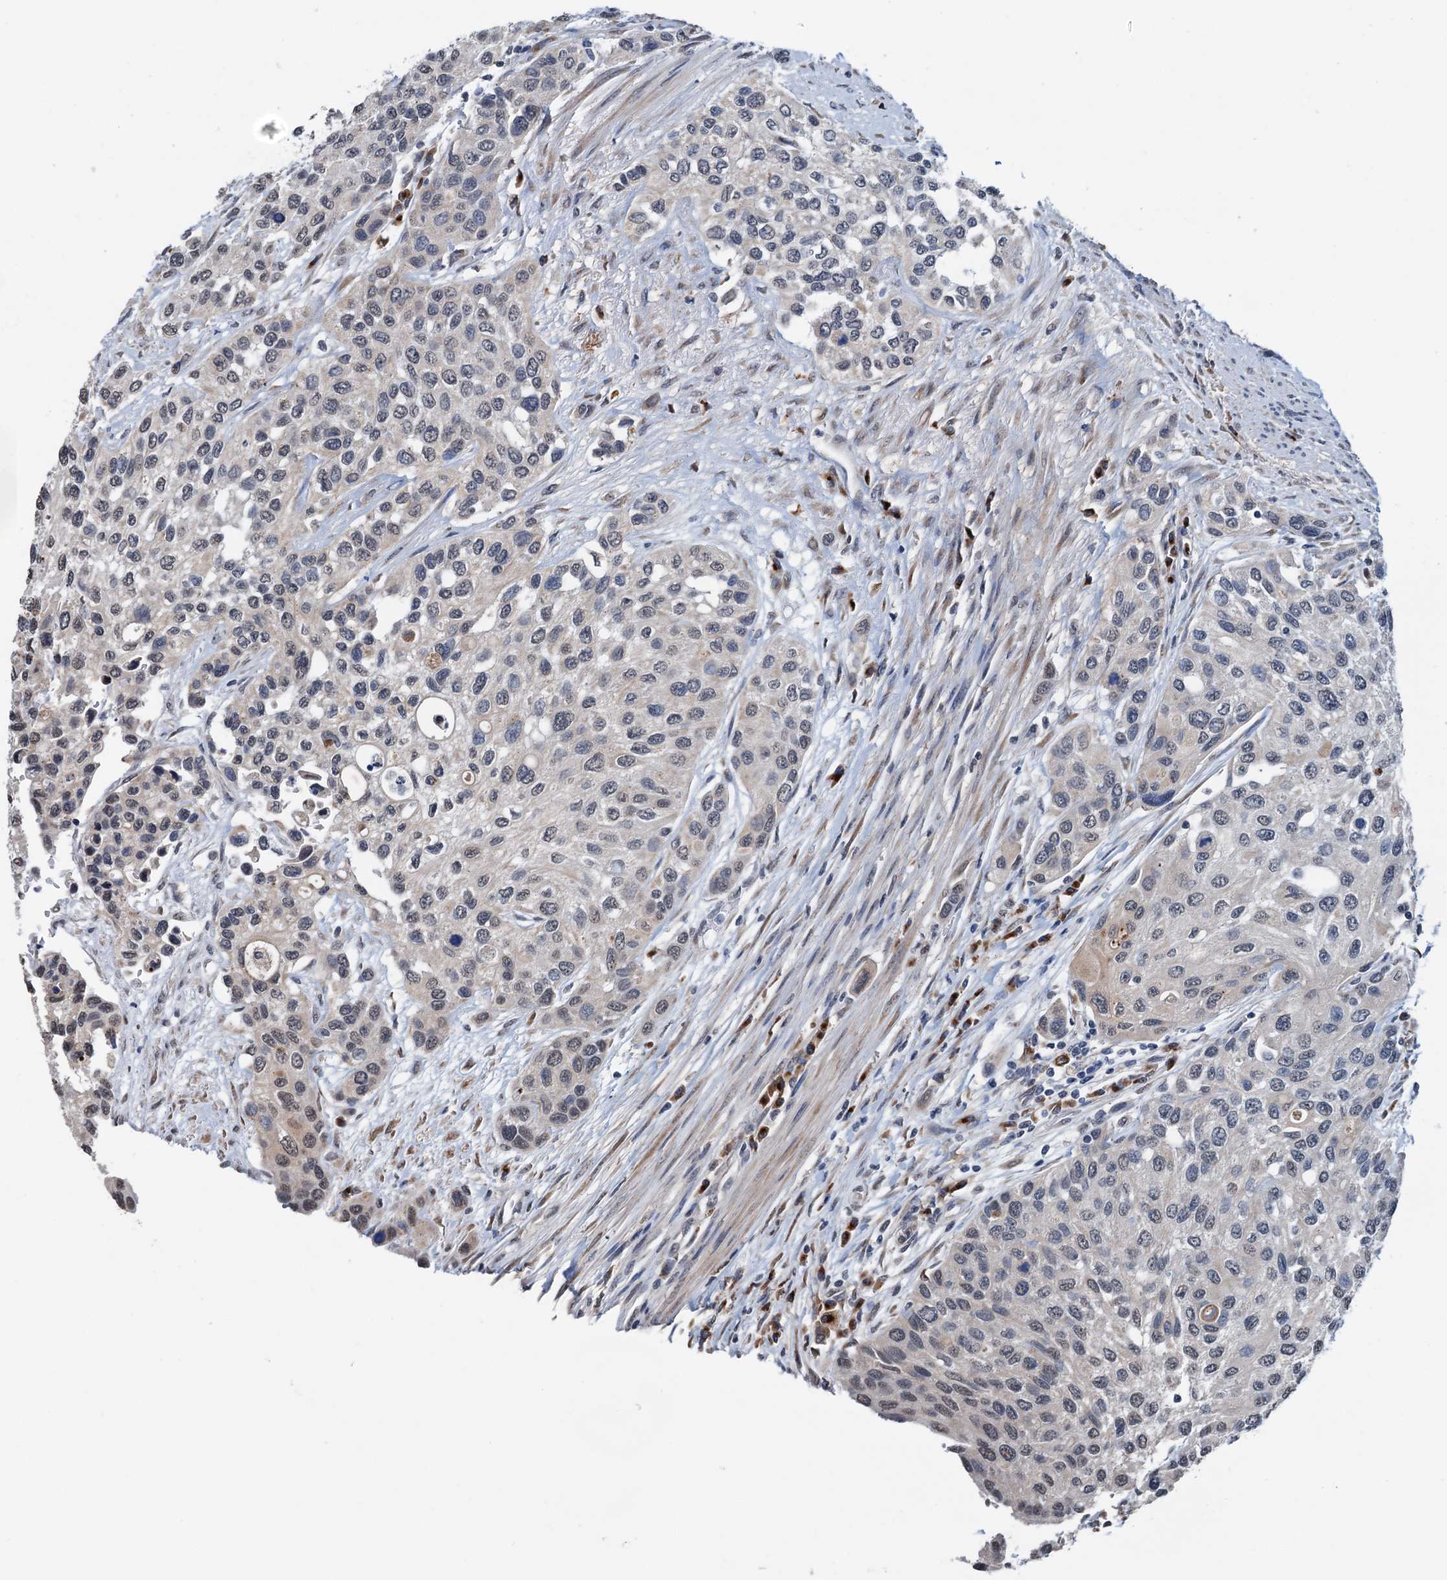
{"staining": {"intensity": "negative", "quantity": "none", "location": "none"}, "tissue": "urothelial cancer", "cell_type": "Tumor cells", "image_type": "cancer", "snomed": [{"axis": "morphology", "description": "Normal tissue, NOS"}, {"axis": "morphology", "description": "Urothelial carcinoma, High grade"}, {"axis": "topography", "description": "Vascular tissue"}, {"axis": "topography", "description": "Urinary bladder"}], "caption": "DAB immunohistochemical staining of human high-grade urothelial carcinoma demonstrates no significant expression in tumor cells.", "gene": "SHLD1", "patient": {"sex": "female", "age": 56}}